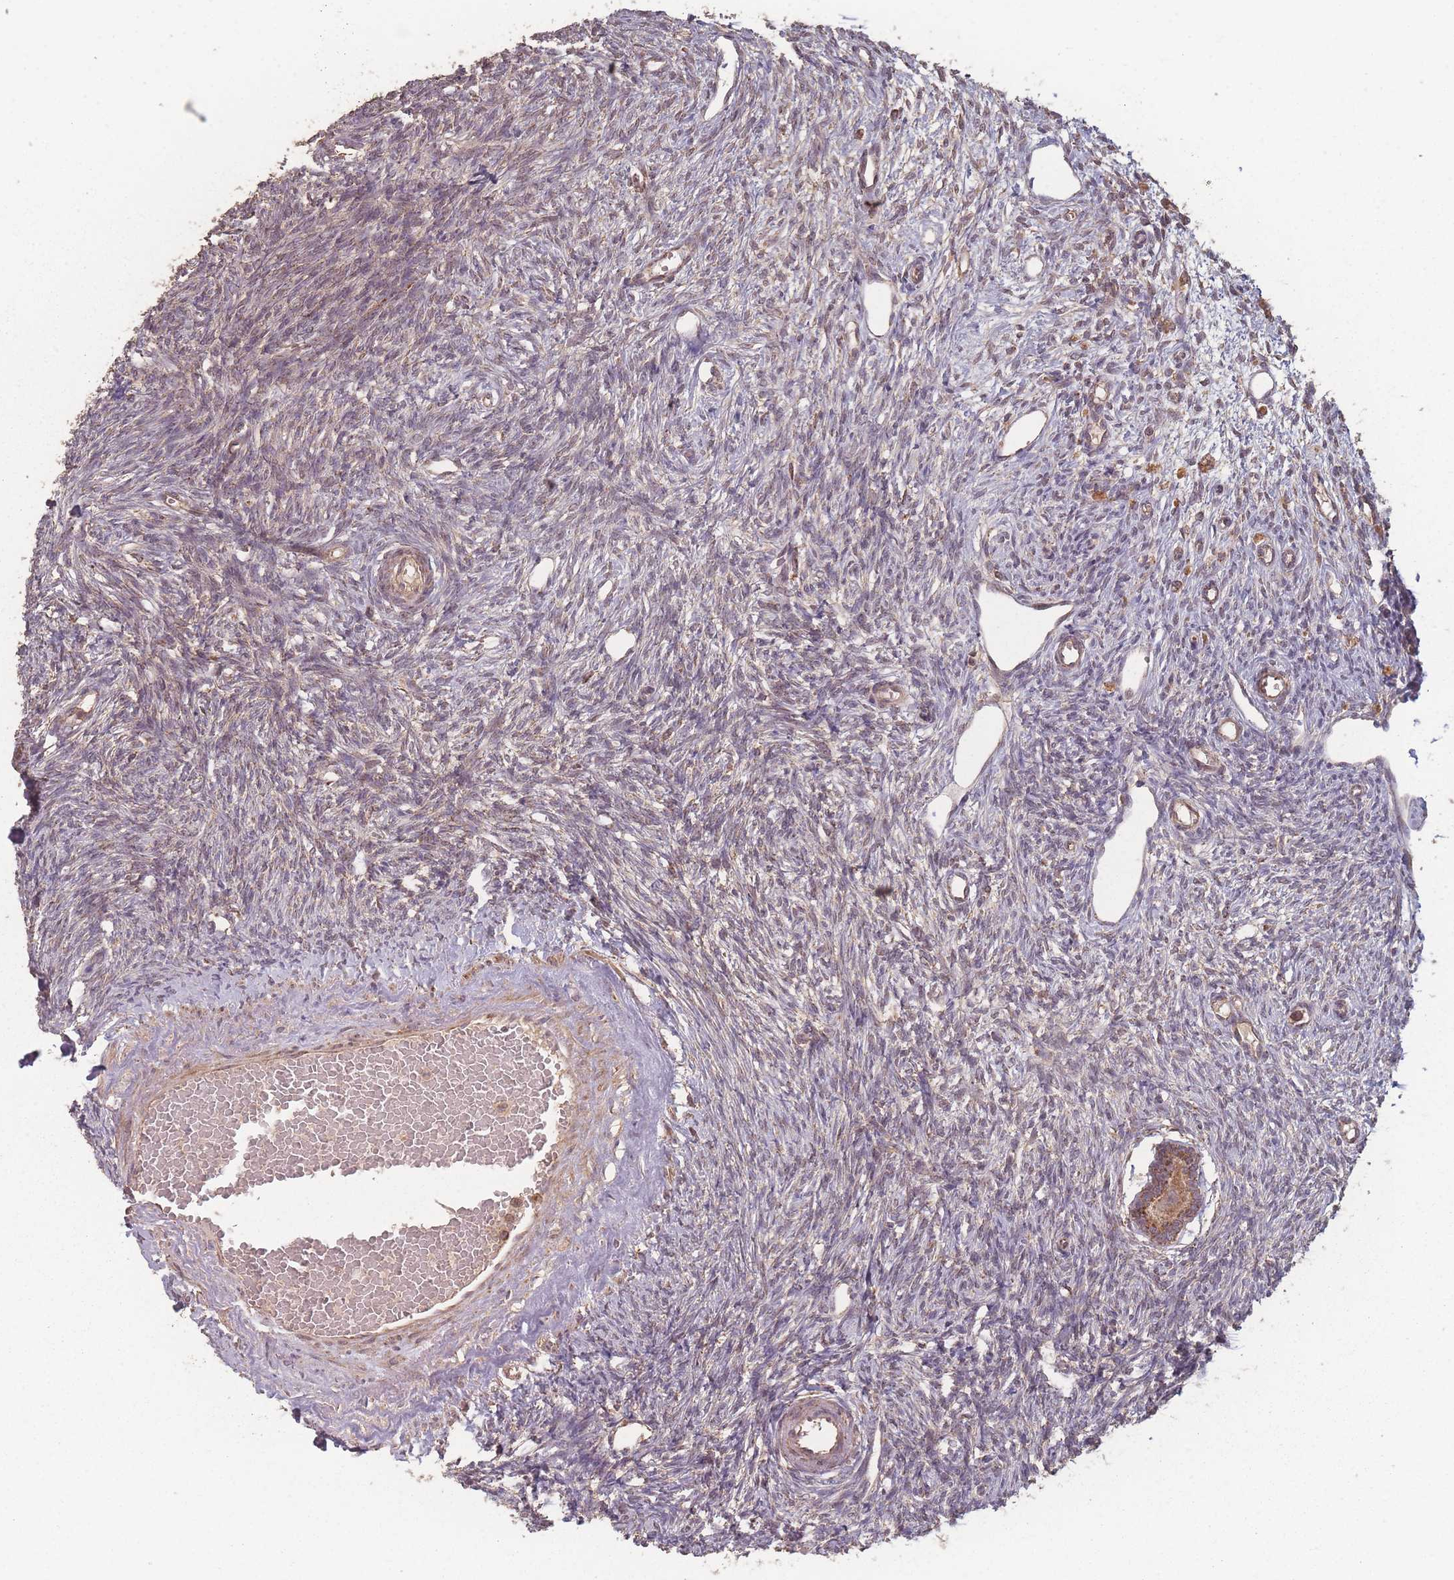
{"staining": {"intensity": "moderate", "quantity": ">75%", "location": "cytoplasmic/membranous"}, "tissue": "ovary", "cell_type": "Follicle cells", "image_type": "normal", "snomed": [{"axis": "morphology", "description": "Normal tissue, NOS"}, {"axis": "morphology", "description": "Cyst, NOS"}, {"axis": "topography", "description": "Ovary"}], "caption": "Moderate cytoplasmic/membranous expression for a protein is identified in approximately >75% of follicle cells of unremarkable ovary using immunohistochemistry.", "gene": "LYRM7", "patient": {"sex": "female", "age": 33}}